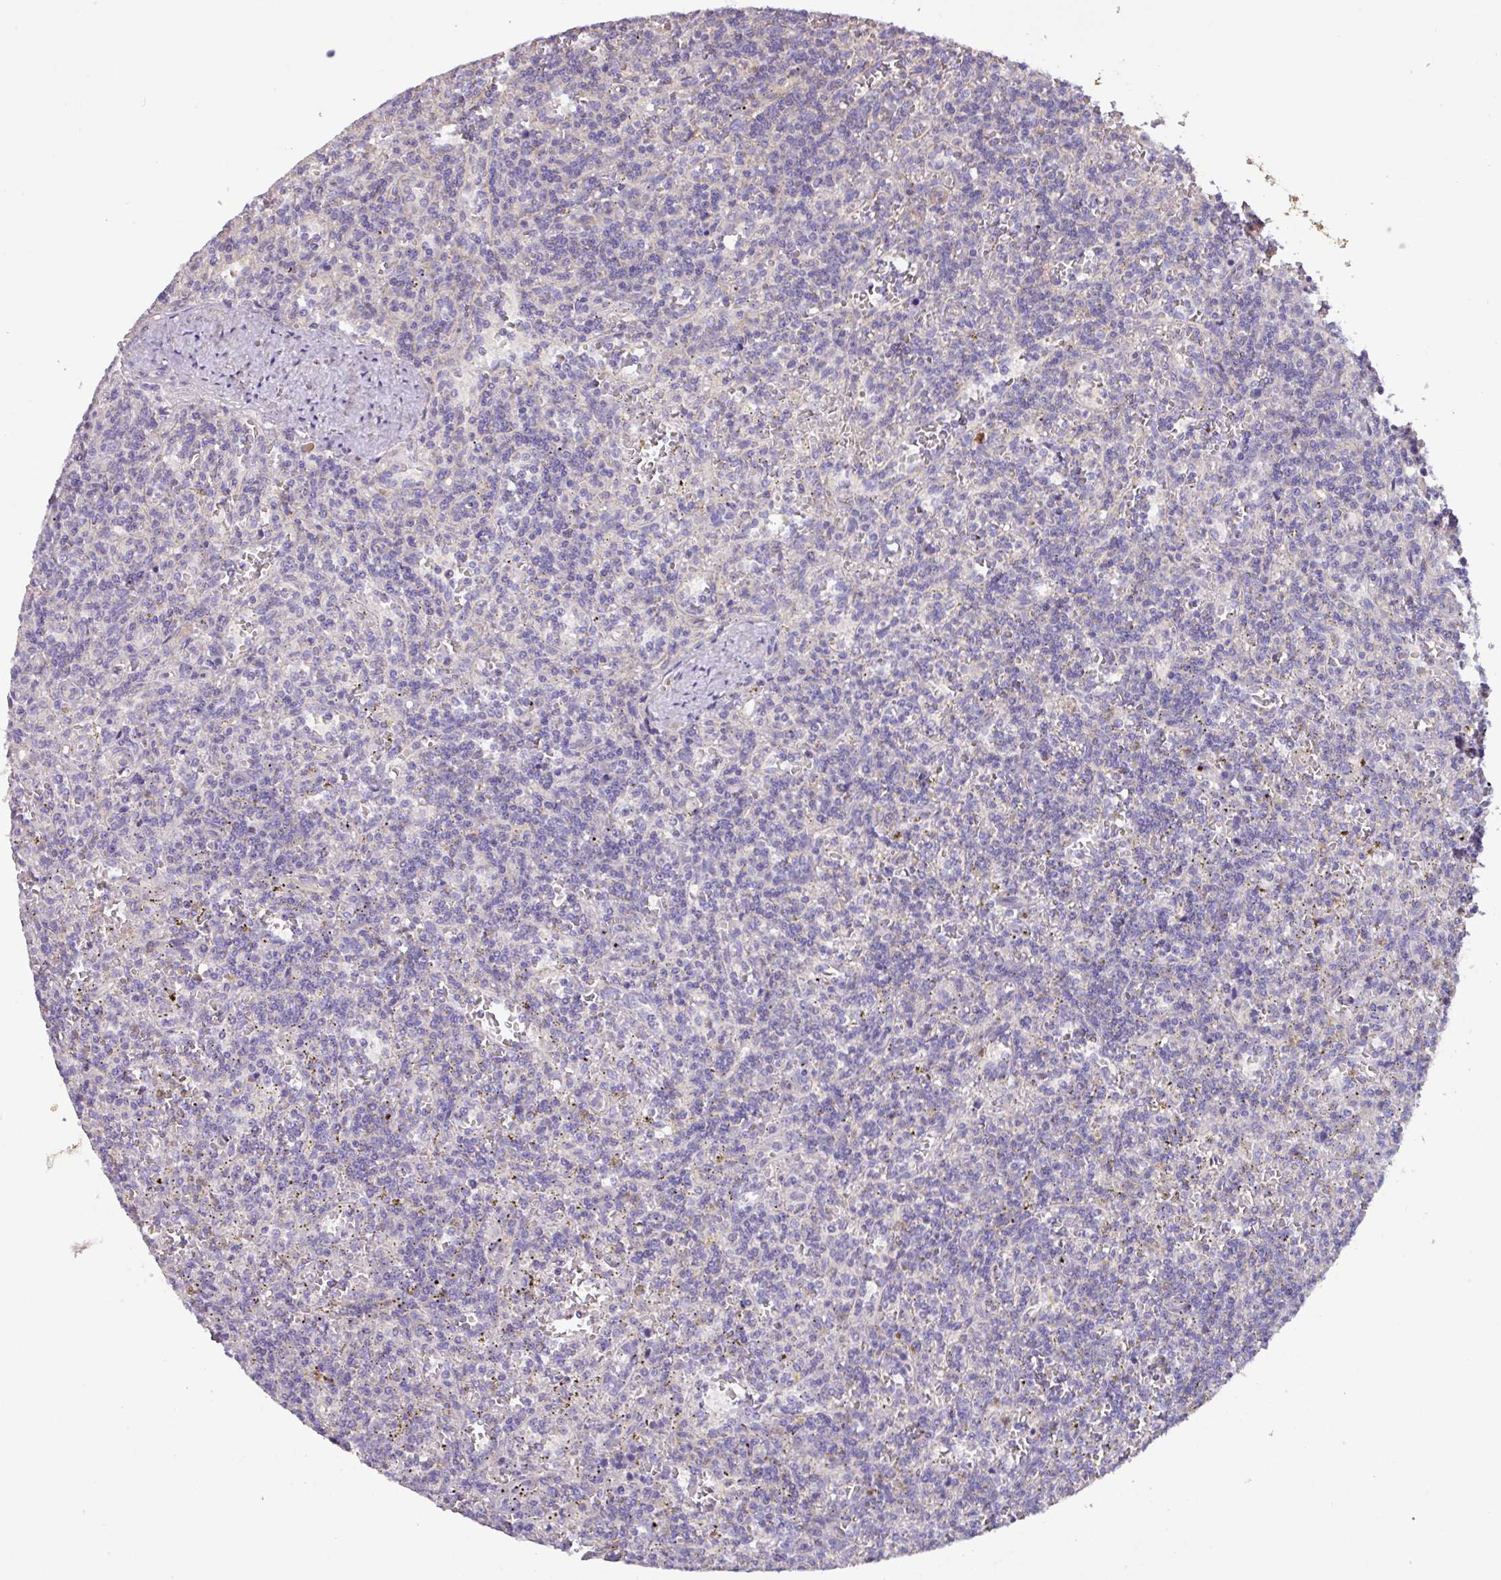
{"staining": {"intensity": "negative", "quantity": "none", "location": "none"}, "tissue": "lymphoma", "cell_type": "Tumor cells", "image_type": "cancer", "snomed": [{"axis": "morphology", "description": "Malignant lymphoma, non-Hodgkin's type, Low grade"}, {"axis": "topography", "description": "Spleen"}], "caption": "Low-grade malignant lymphoma, non-Hodgkin's type stained for a protein using immunohistochemistry displays no staining tumor cells.", "gene": "MRRF", "patient": {"sex": "male", "age": 73}}